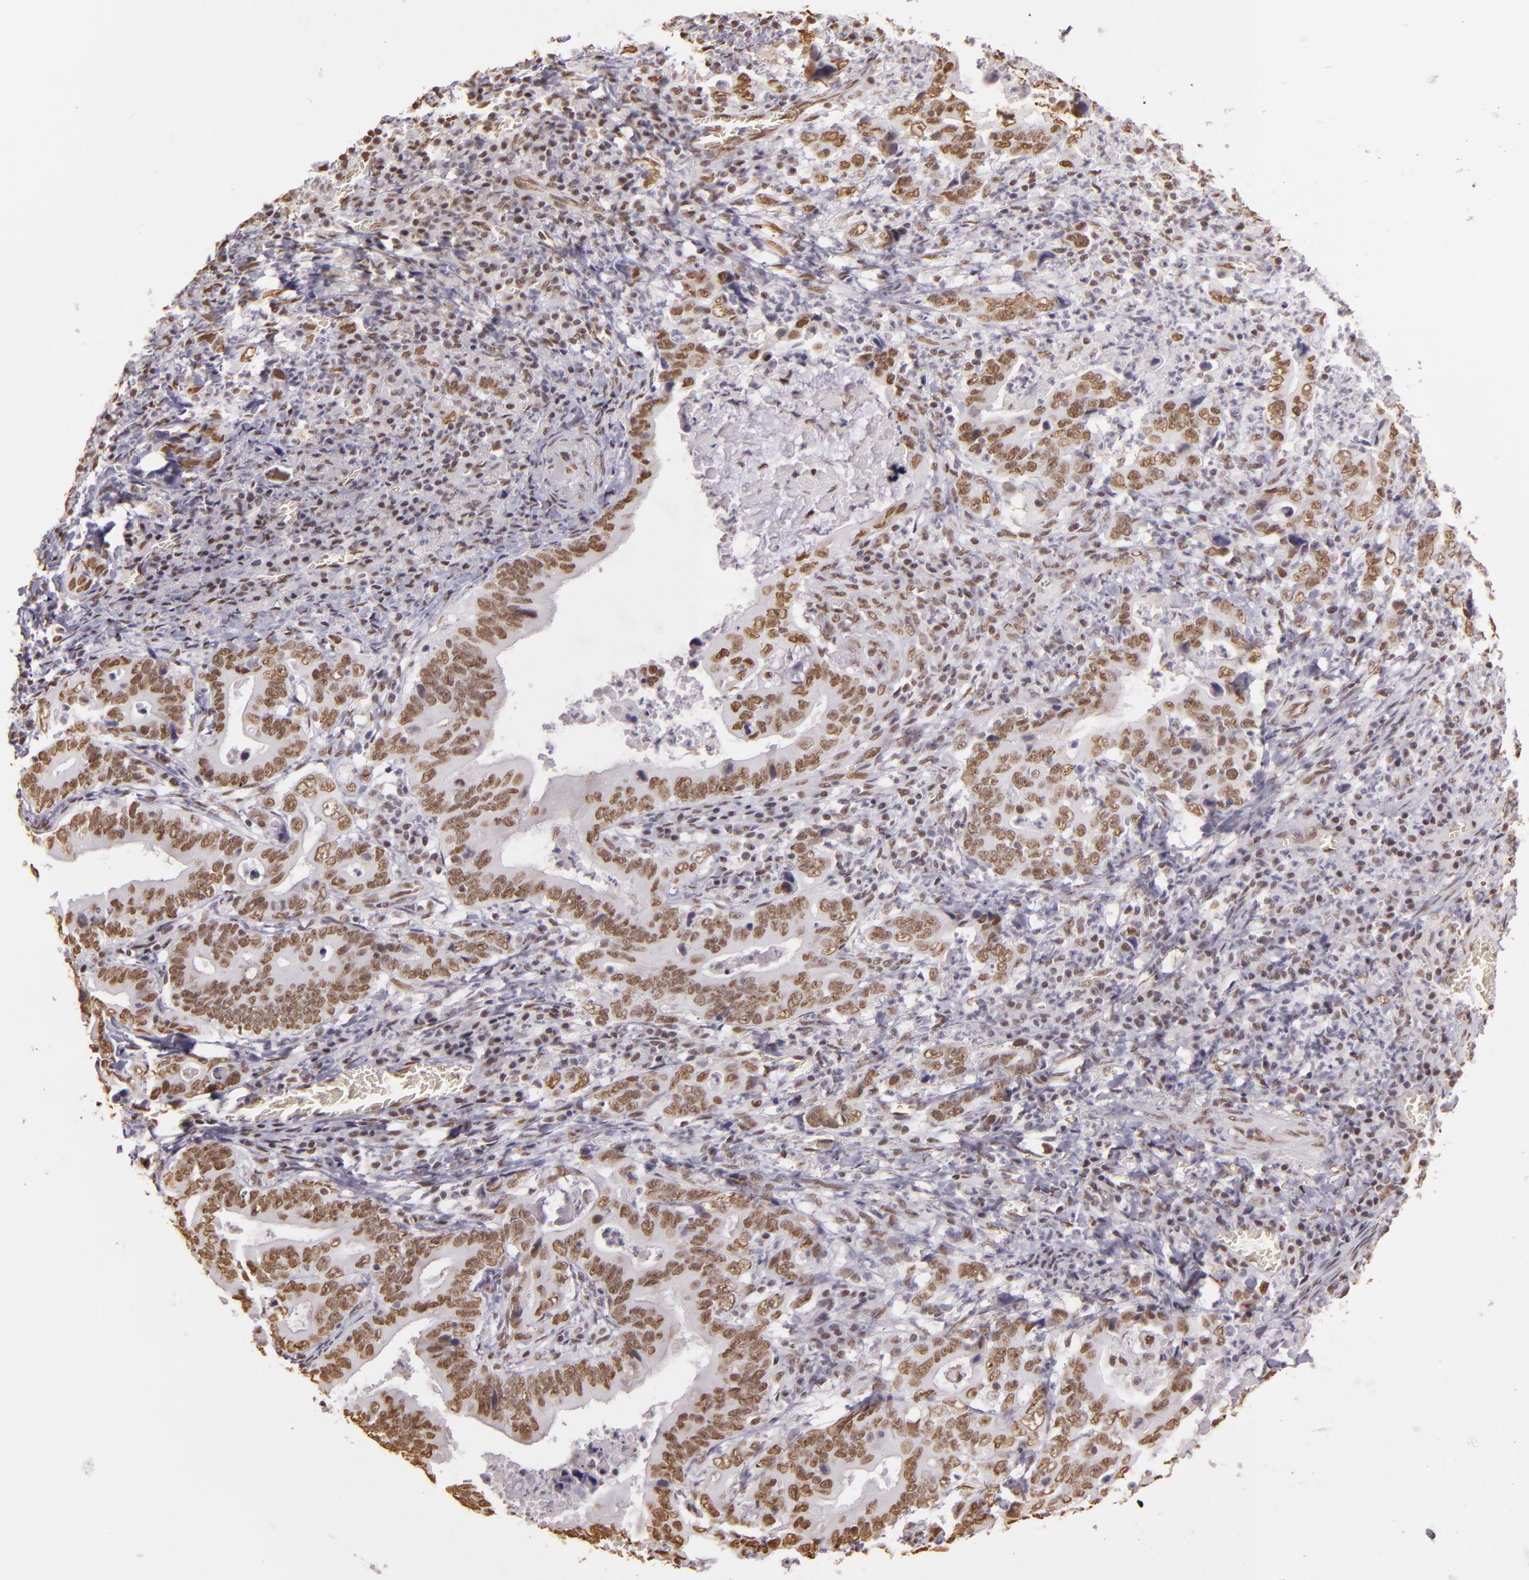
{"staining": {"intensity": "moderate", "quantity": ">75%", "location": "nuclear"}, "tissue": "stomach cancer", "cell_type": "Tumor cells", "image_type": "cancer", "snomed": [{"axis": "morphology", "description": "Adenocarcinoma, NOS"}, {"axis": "topography", "description": "Stomach, upper"}], "caption": "Immunohistochemistry (DAB) staining of human stomach cancer demonstrates moderate nuclear protein staining in approximately >75% of tumor cells.", "gene": "PAPOLA", "patient": {"sex": "male", "age": 63}}